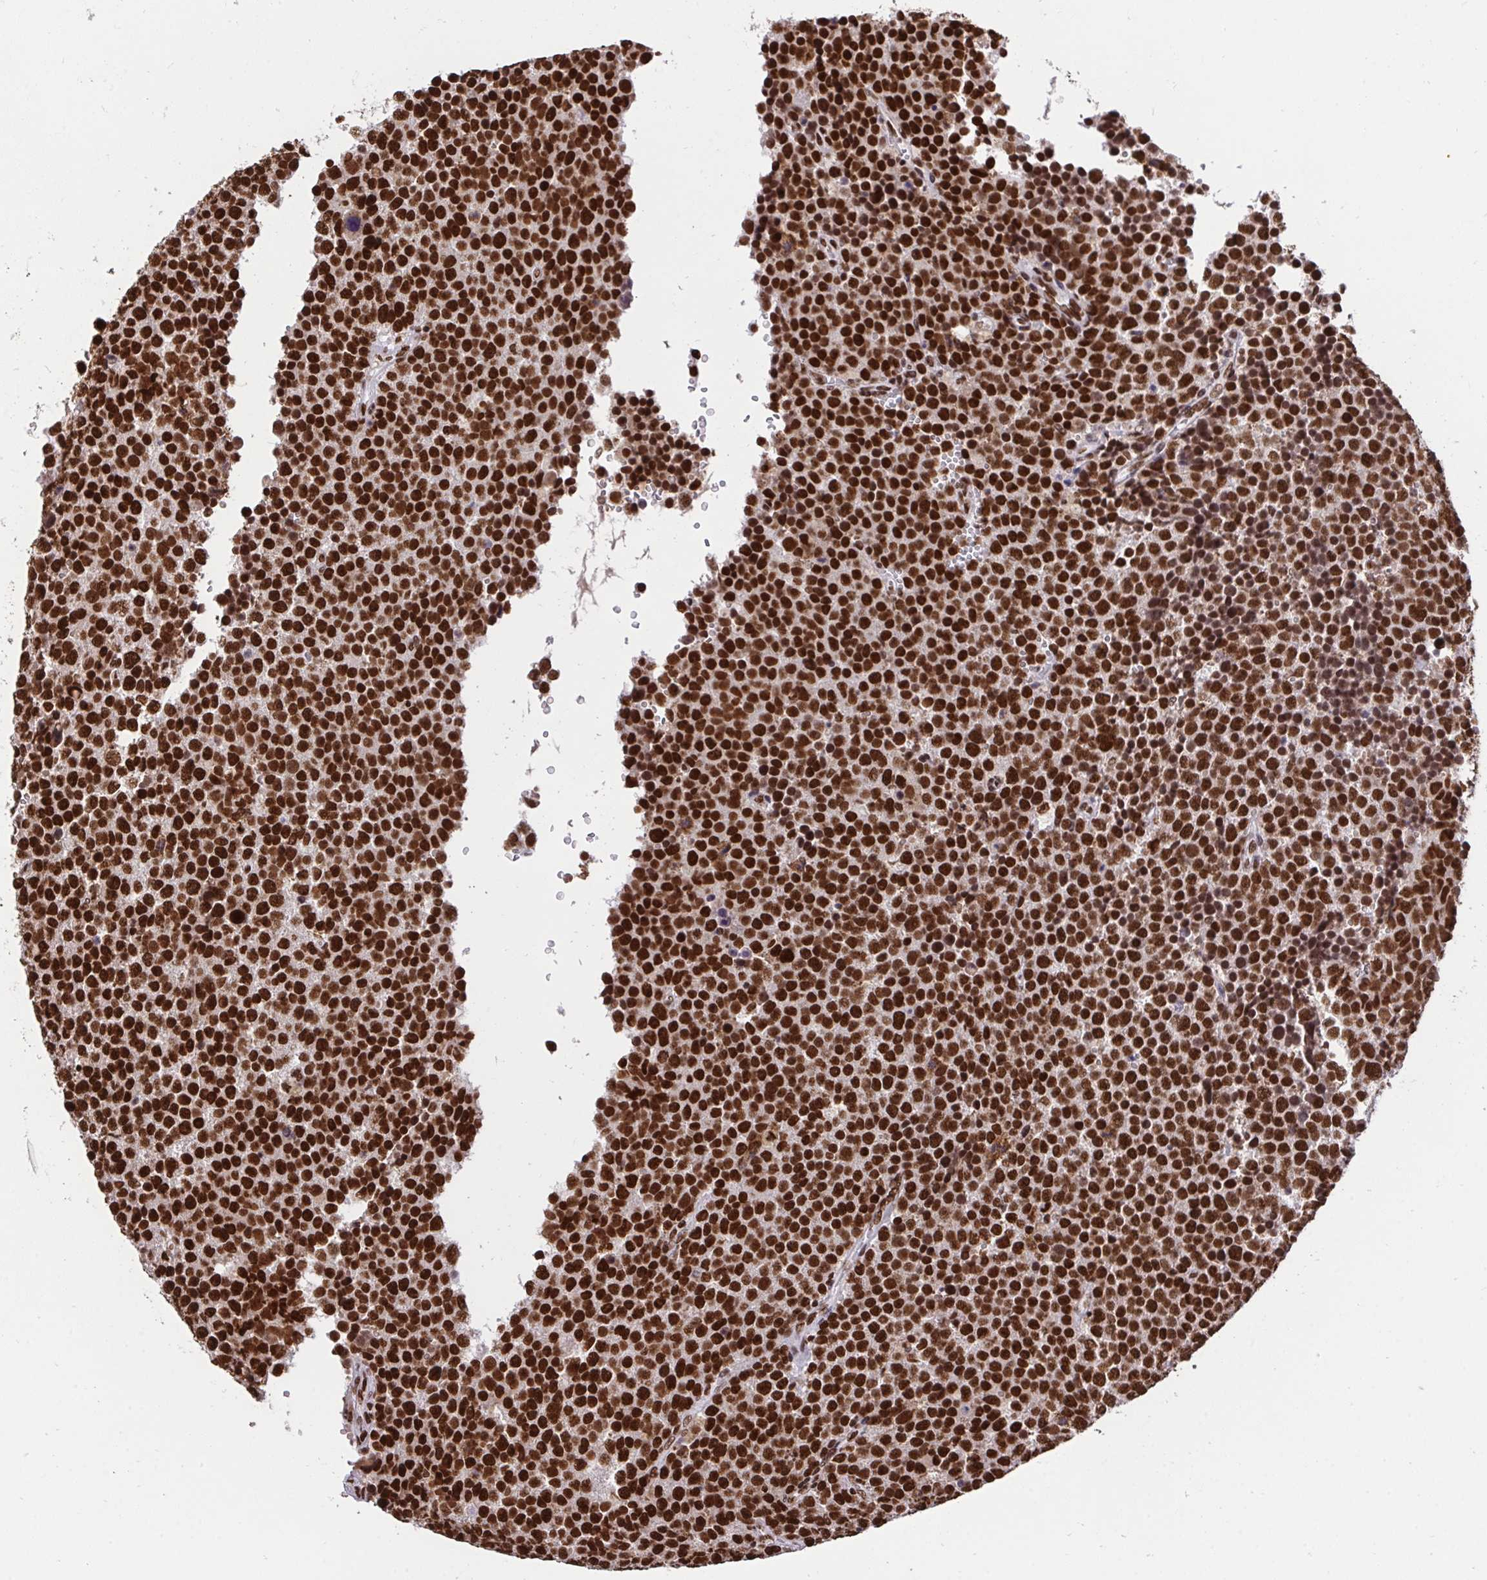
{"staining": {"intensity": "strong", "quantity": ">75%", "location": "nuclear"}, "tissue": "testis cancer", "cell_type": "Tumor cells", "image_type": "cancer", "snomed": [{"axis": "morphology", "description": "Seminoma, NOS"}, {"axis": "topography", "description": "Testis"}], "caption": "The histopathology image displays immunohistochemical staining of testis cancer. There is strong nuclear expression is appreciated in approximately >75% of tumor cells.", "gene": "HNRNPL", "patient": {"sex": "male", "age": 71}}